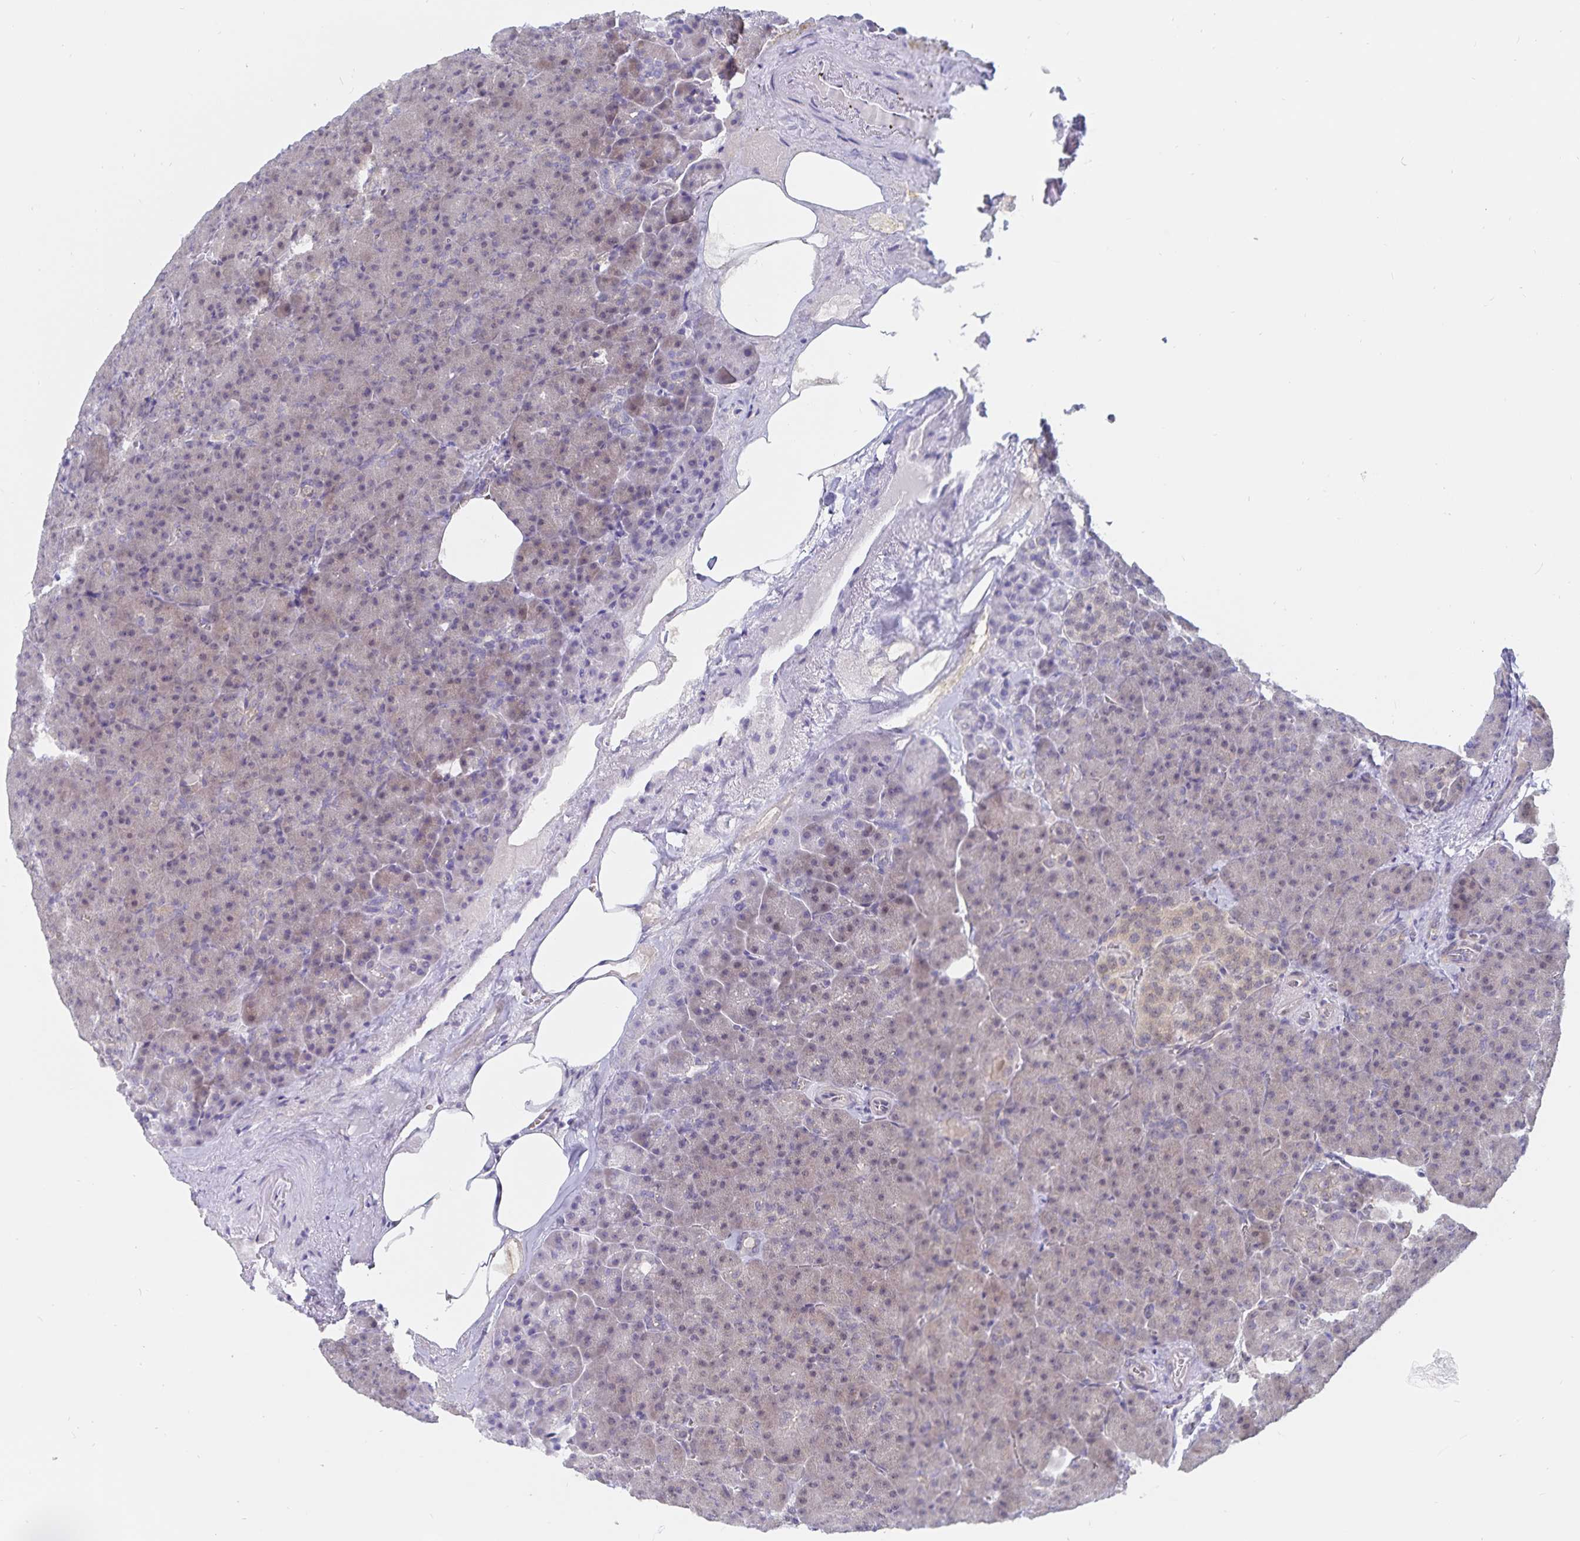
{"staining": {"intensity": "negative", "quantity": "none", "location": "none"}, "tissue": "pancreas", "cell_type": "Exocrine glandular cells", "image_type": "normal", "snomed": [{"axis": "morphology", "description": "Normal tissue, NOS"}, {"axis": "topography", "description": "Pancreas"}], "caption": "A micrograph of pancreas stained for a protein reveals no brown staining in exocrine glandular cells. Nuclei are stained in blue.", "gene": "ATP2A2", "patient": {"sex": "female", "age": 74}}